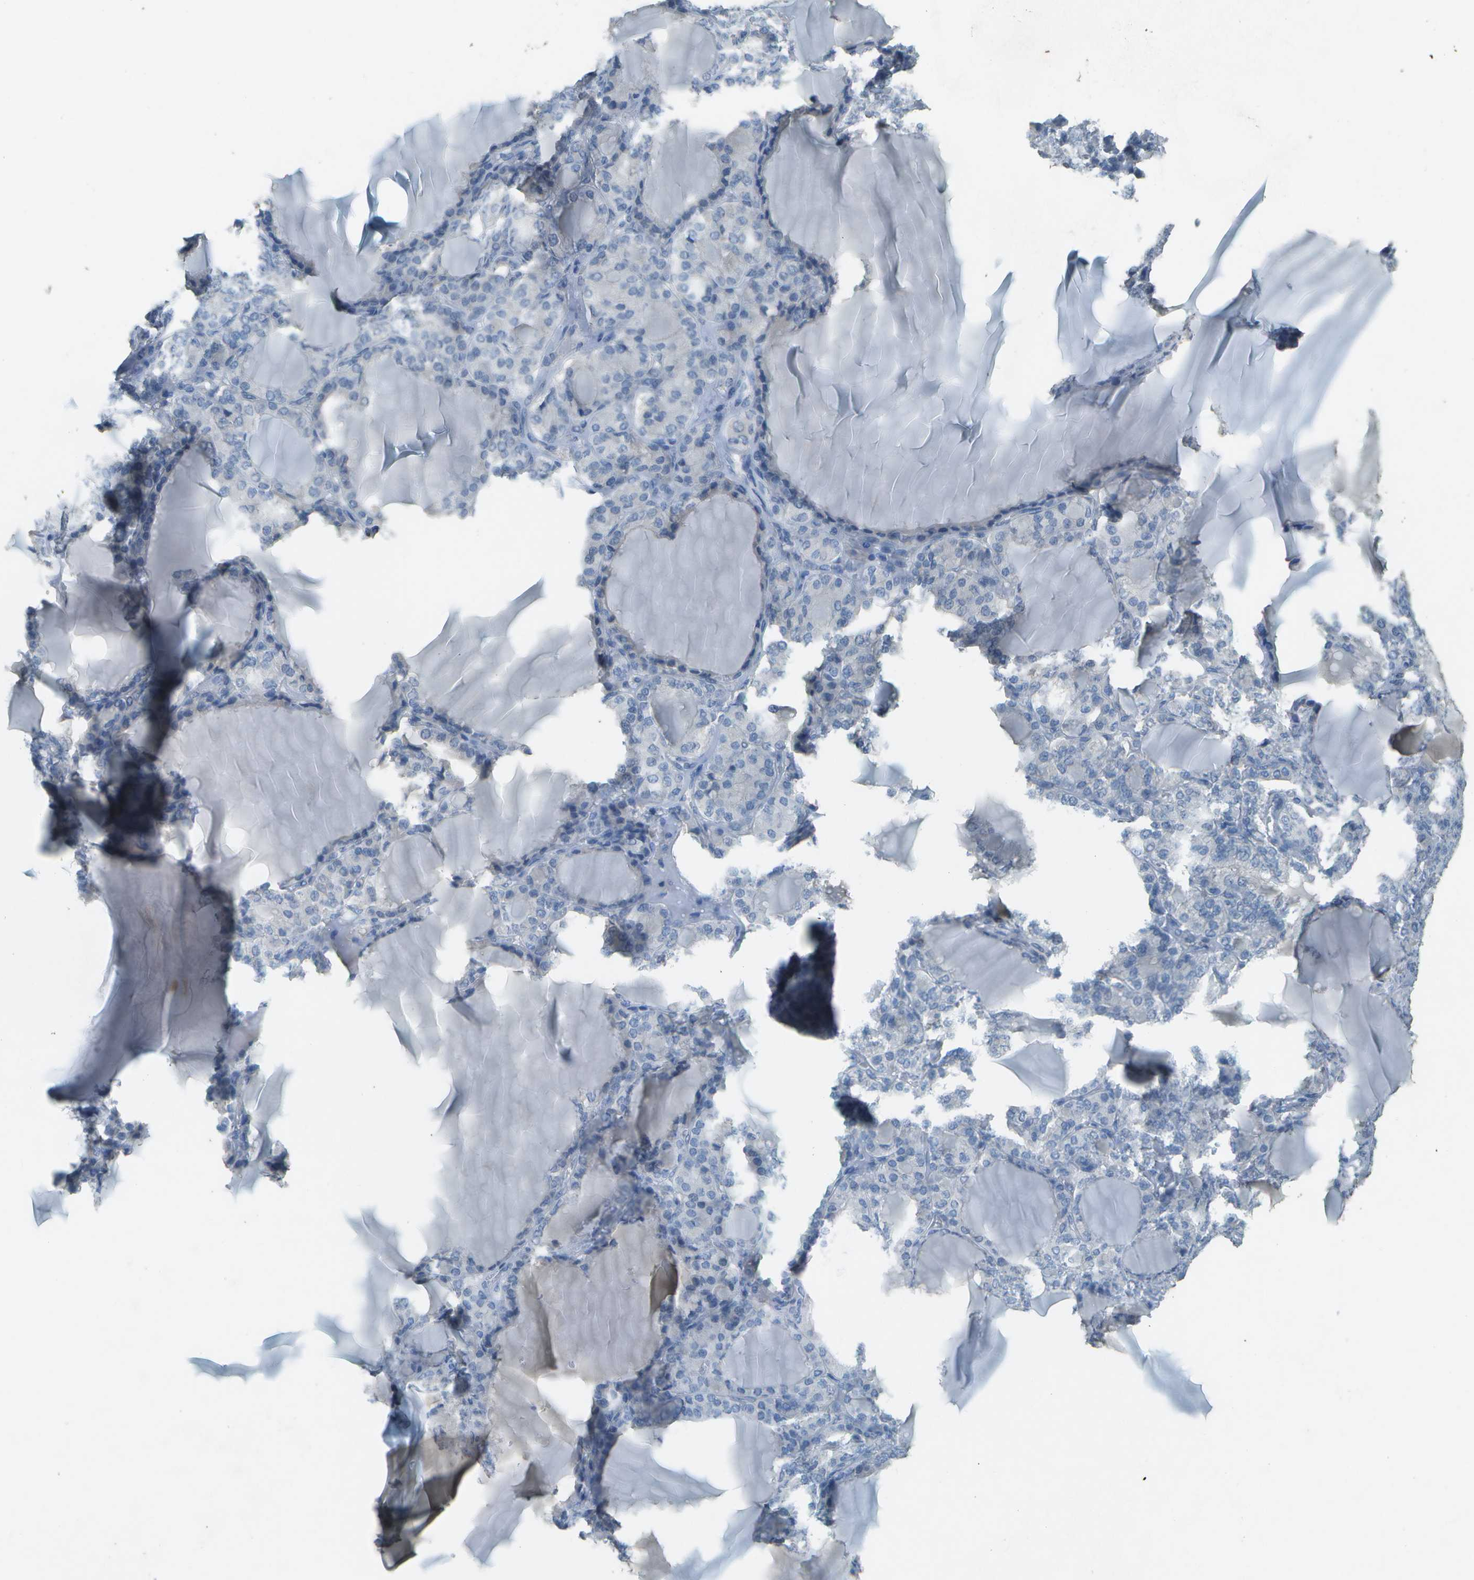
{"staining": {"intensity": "negative", "quantity": "none", "location": "none"}, "tissue": "thyroid gland", "cell_type": "Glandular cells", "image_type": "normal", "snomed": [{"axis": "morphology", "description": "Normal tissue, NOS"}, {"axis": "topography", "description": "Thyroid gland"}], "caption": "The image reveals no staining of glandular cells in normal thyroid gland.", "gene": "LGI2", "patient": {"sex": "female", "age": 28}}